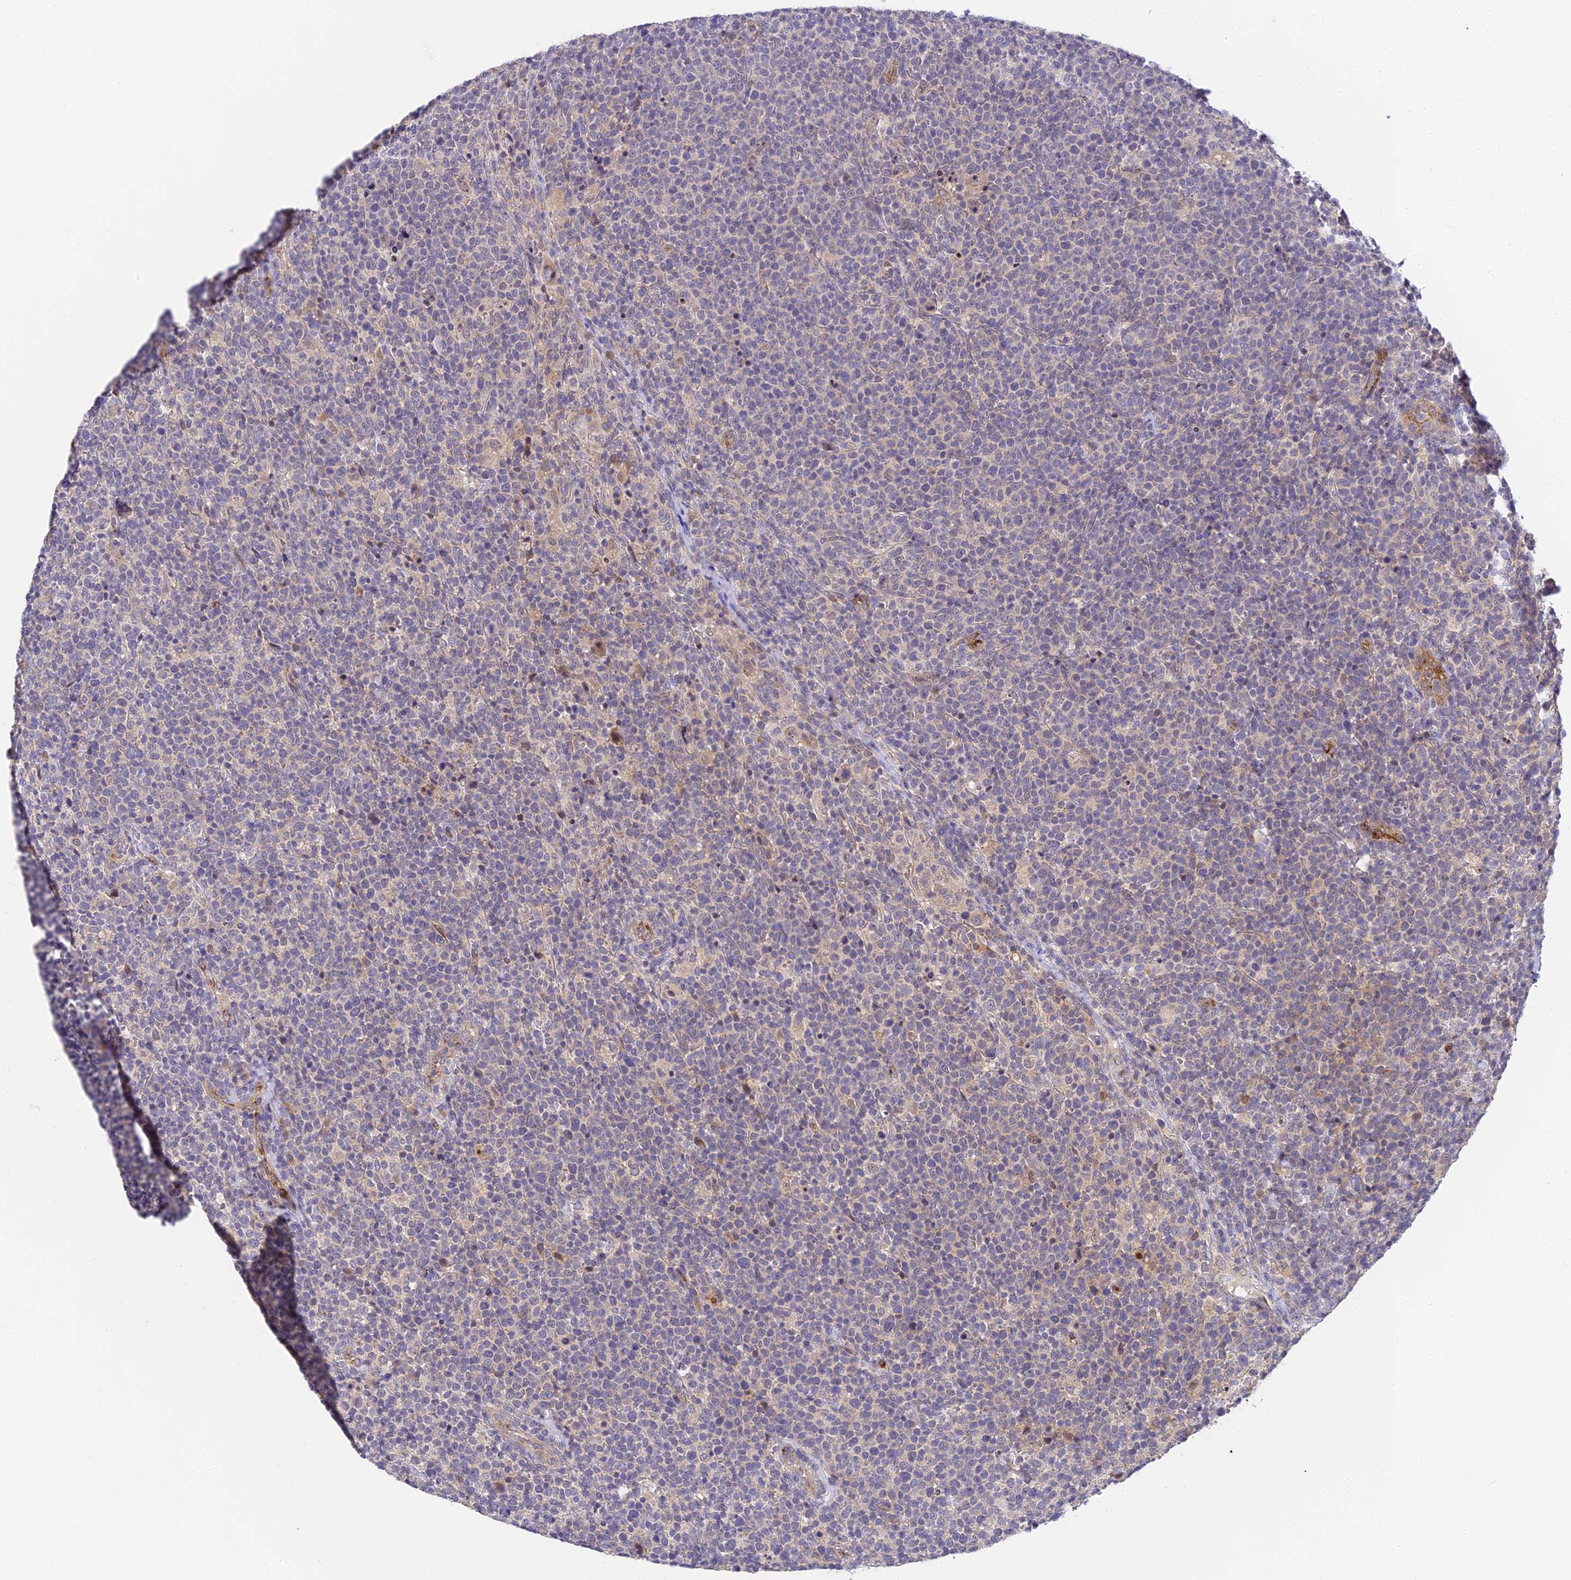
{"staining": {"intensity": "negative", "quantity": "none", "location": "none"}, "tissue": "lymphoma", "cell_type": "Tumor cells", "image_type": "cancer", "snomed": [{"axis": "morphology", "description": "Malignant lymphoma, non-Hodgkin's type, High grade"}, {"axis": "topography", "description": "Lymph node"}], "caption": "DAB (3,3'-diaminobenzidine) immunohistochemical staining of malignant lymphoma, non-Hodgkin's type (high-grade) shows no significant positivity in tumor cells. (Stains: DAB IHC with hematoxylin counter stain, Microscopy: brightfield microscopy at high magnification).", "gene": "DNAAF10", "patient": {"sex": "male", "age": 61}}